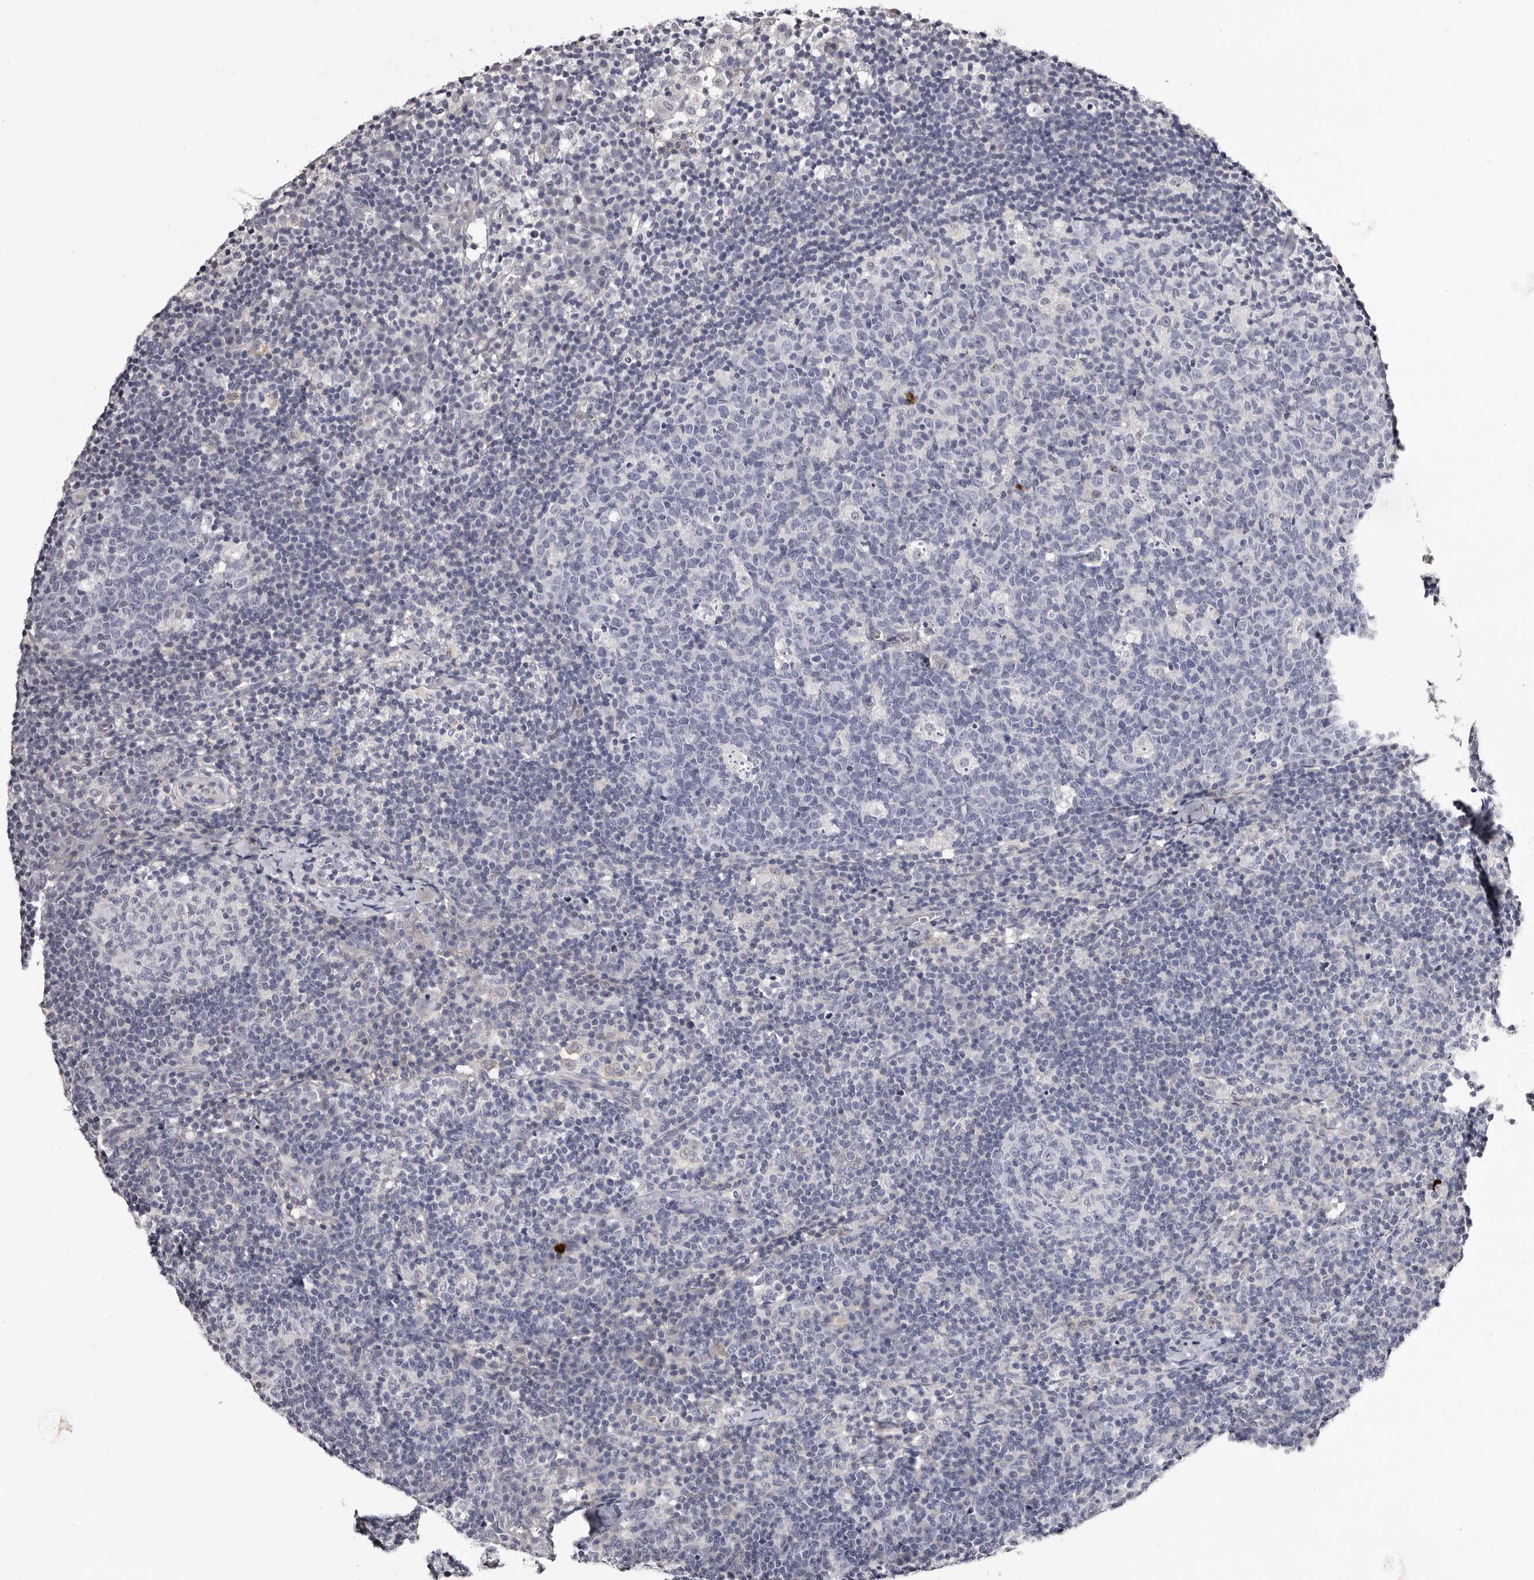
{"staining": {"intensity": "negative", "quantity": "none", "location": "none"}, "tissue": "lymph node", "cell_type": "Germinal center cells", "image_type": "normal", "snomed": [{"axis": "morphology", "description": "Normal tissue, NOS"}, {"axis": "morphology", "description": "Inflammation, NOS"}, {"axis": "topography", "description": "Lymph node"}], "caption": "Immunohistochemistry image of unremarkable lymph node: human lymph node stained with DAB (3,3'-diaminobenzidine) reveals no significant protein staining in germinal center cells.", "gene": "BPGM", "patient": {"sex": "male", "age": 55}}